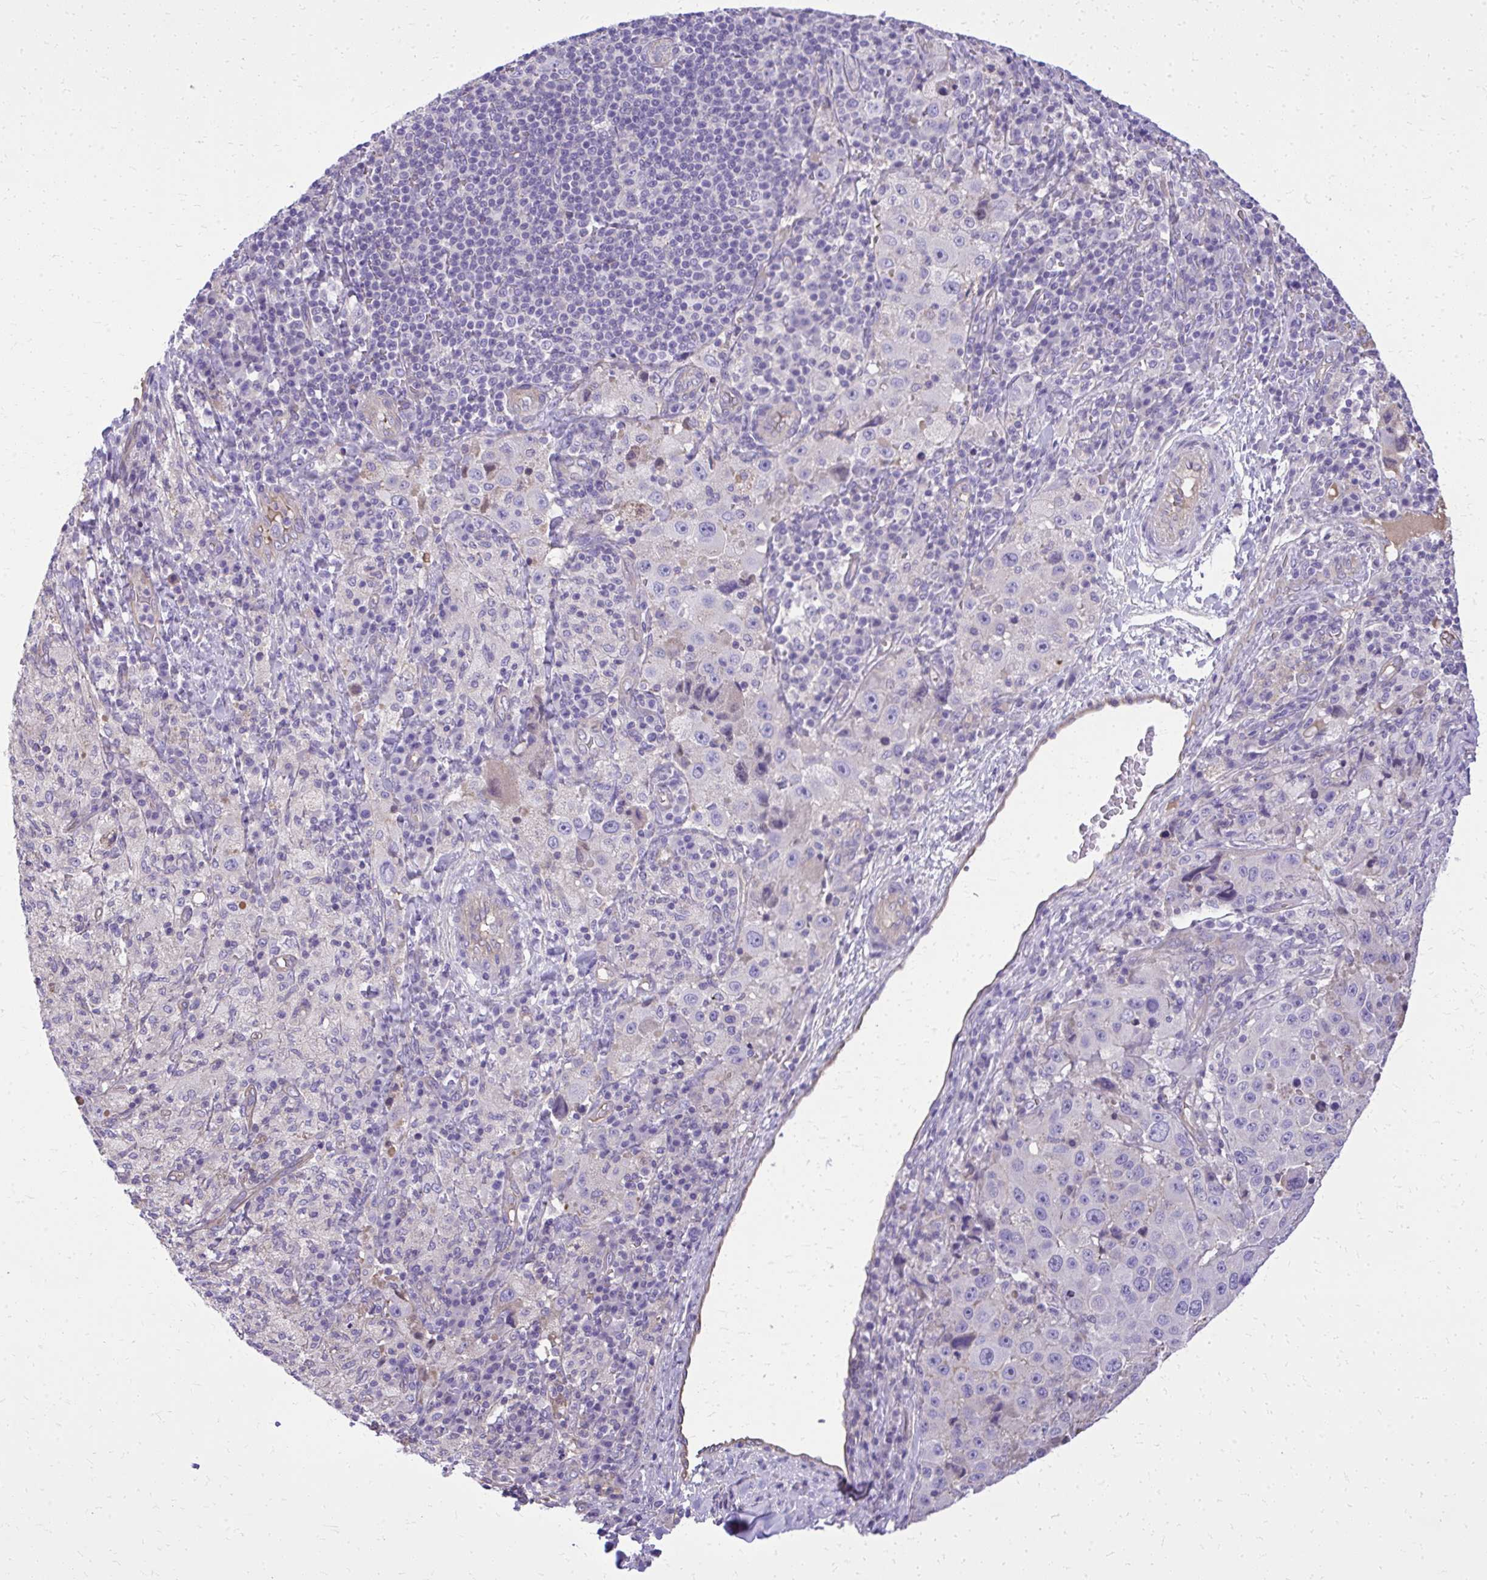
{"staining": {"intensity": "negative", "quantity": "none", "location": "none"}, "tissue": "melanoma", "cell_type": "Tumor cells", "image_type": "cancer", "snomed": [{"axis": "morphology", "description": "Malignant melanoma, Metastatic site"}, {"axis": "topography", "description": "Lymph node"}], "caption": "A histopathology image of melanoma stained for a protein reveals no brown staining in tumor cells.", "gene": "RUNDC3B", "patient": {"sex": "male", "age": 62}}